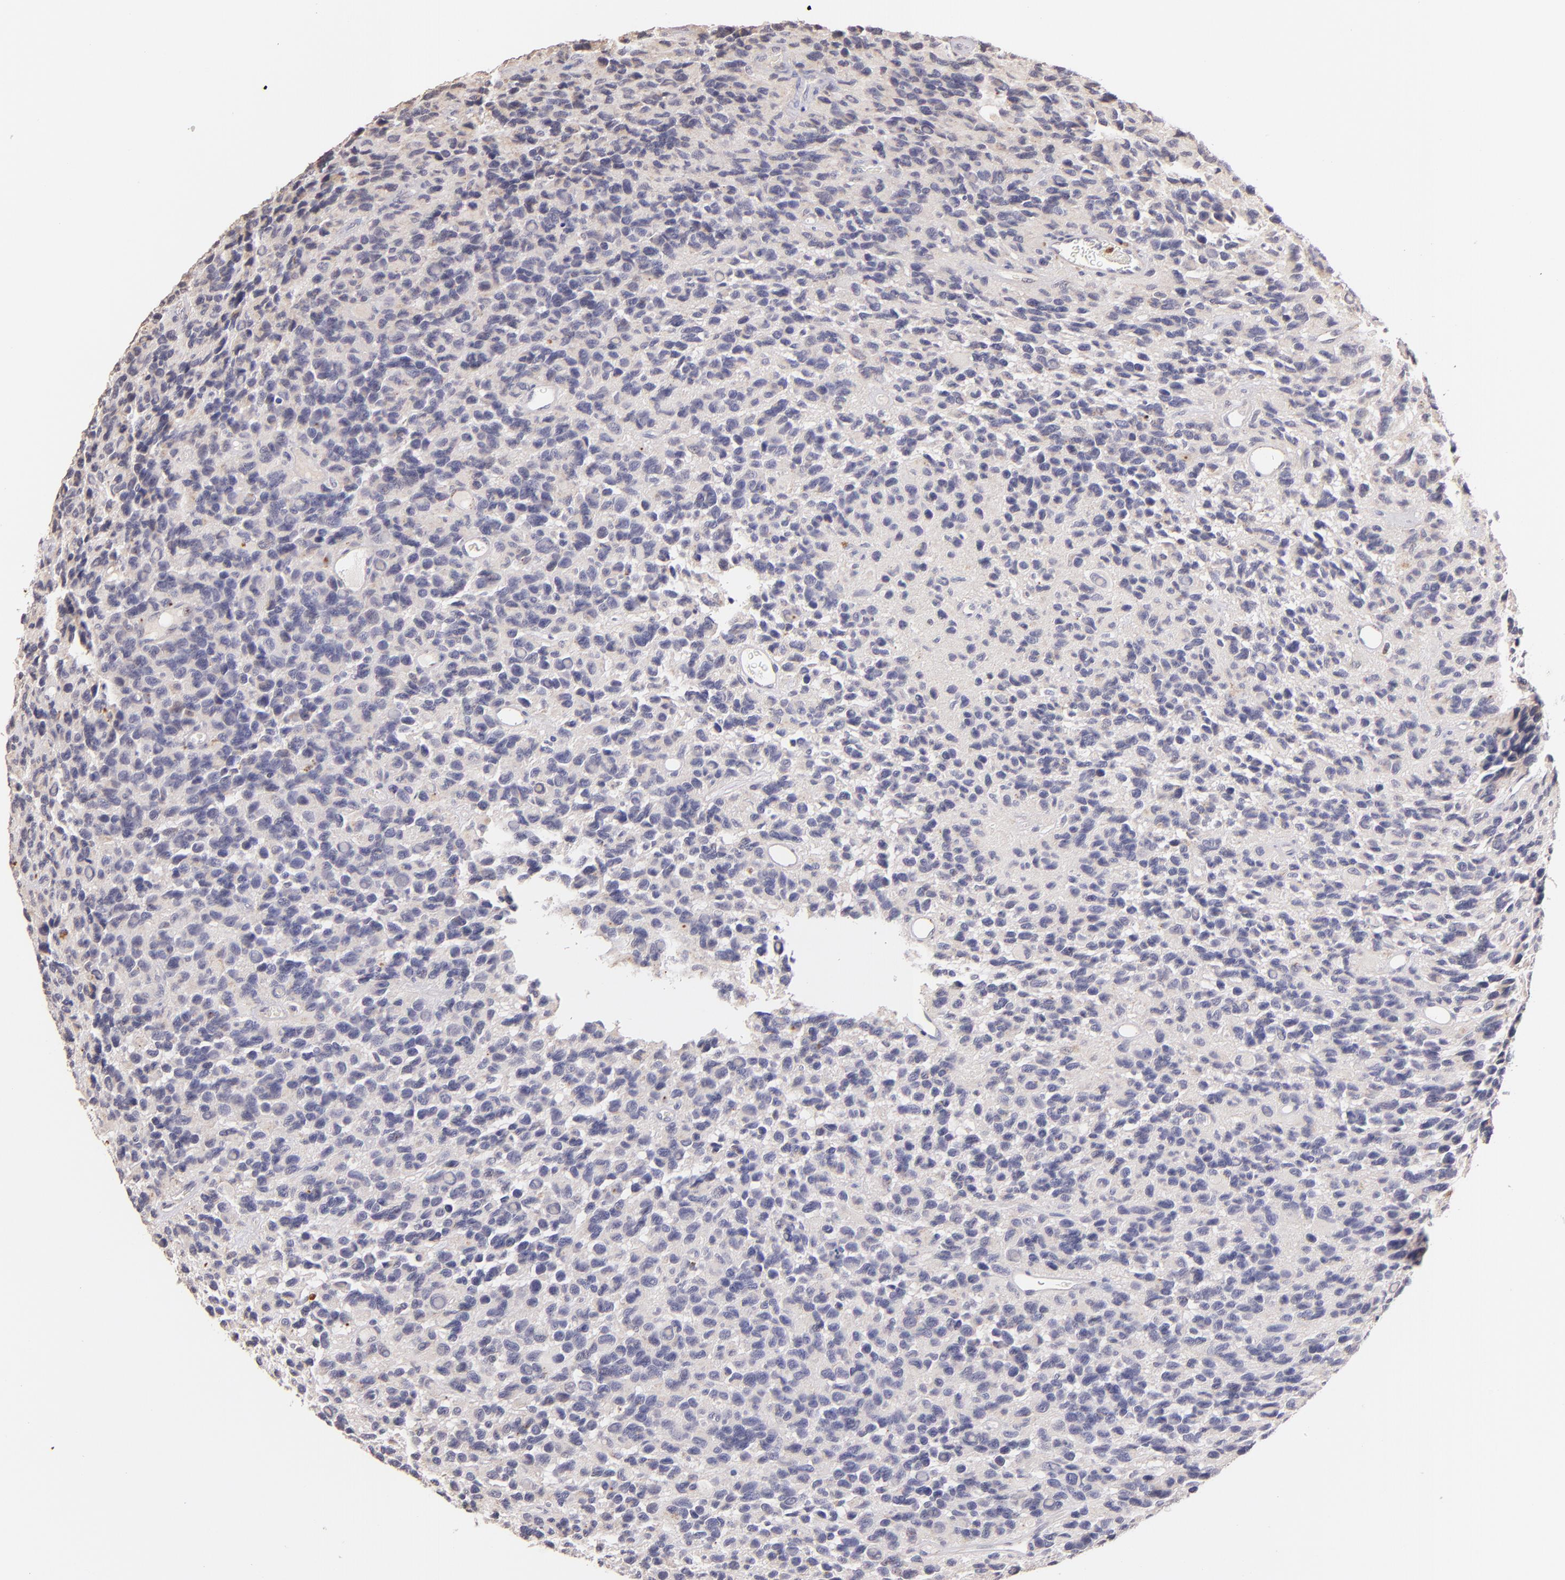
{"staining": {"intensity": "negative", "quantity": "none", "location": "none"}, "tissue": "glioma", "cell_type": "Tumor cells", "image_type": "cancer", "snomed": [{"axis": "morphology", "description": "Glioma, malignant, High grade"}, {"axis": "topography", "description": "Brain"}], "caption": "High power microscopy image of an IHC micrograph of glioma, revealing no significant expression in tumor cells.", "gene": "ZAP70", "patient": {"sex": "male", "age": 77}}